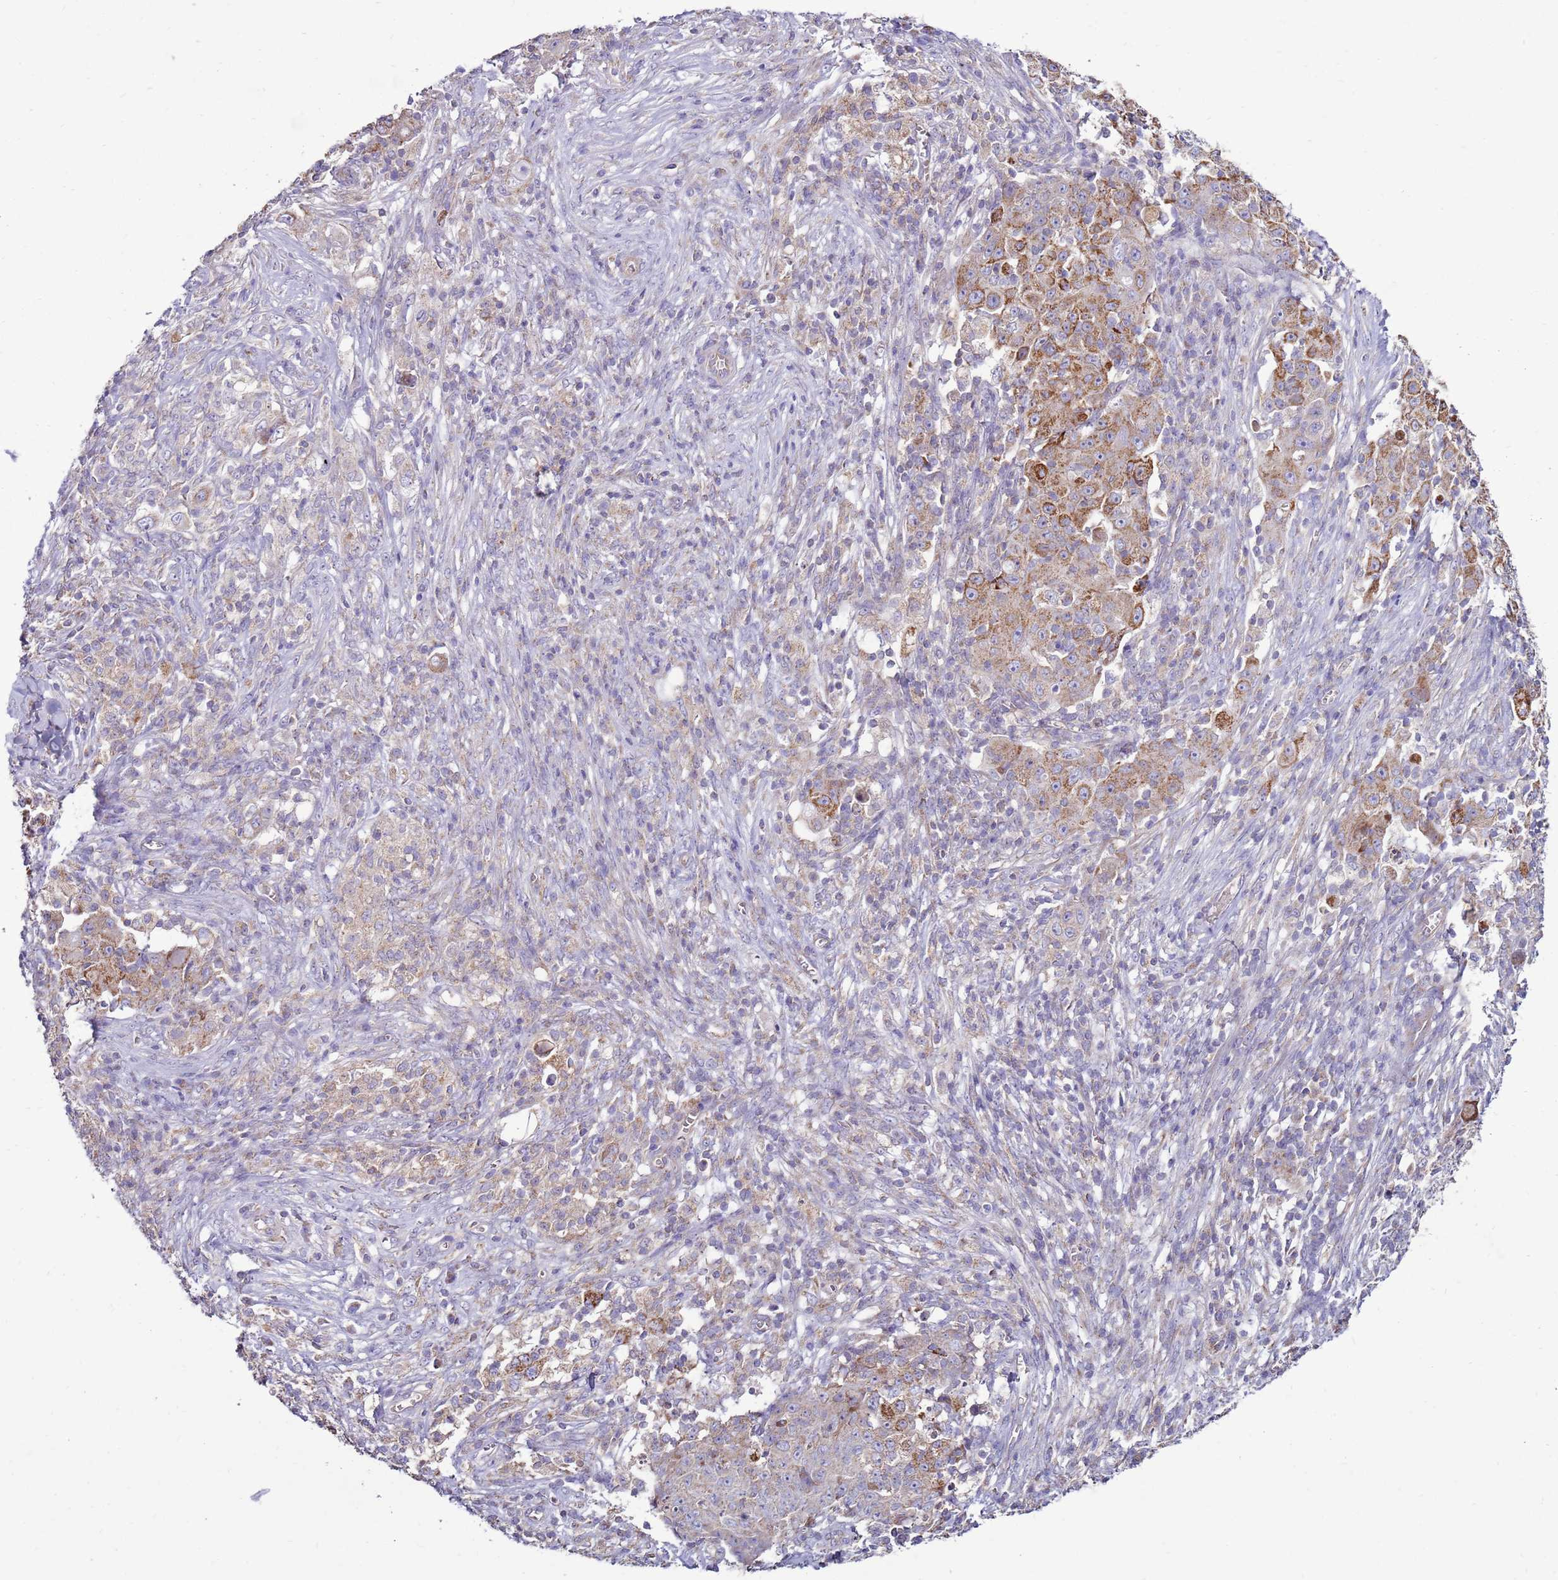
{"staining": {"intensity": "moderate", "quantity": ">75%", "location": "cytoplasmic/membranous"}, "tissue": "ovarian cancer", "cell_type": "Tumor cells", "image_type": "cancer", "snomed": [{"axis": "morphology", "description": "Carcinoma, endometroid"}, {"axis": "topography", "description": "Ovary"}], "caption": "Protein staining of endometroid carcinoma (ovarian) tissue demonstrates moderate cytoplasmic/membranous staining in about >75% of tumor cells.", "gene": "TRAPPC4", "patient": {"sex": "female", "age": 42}}